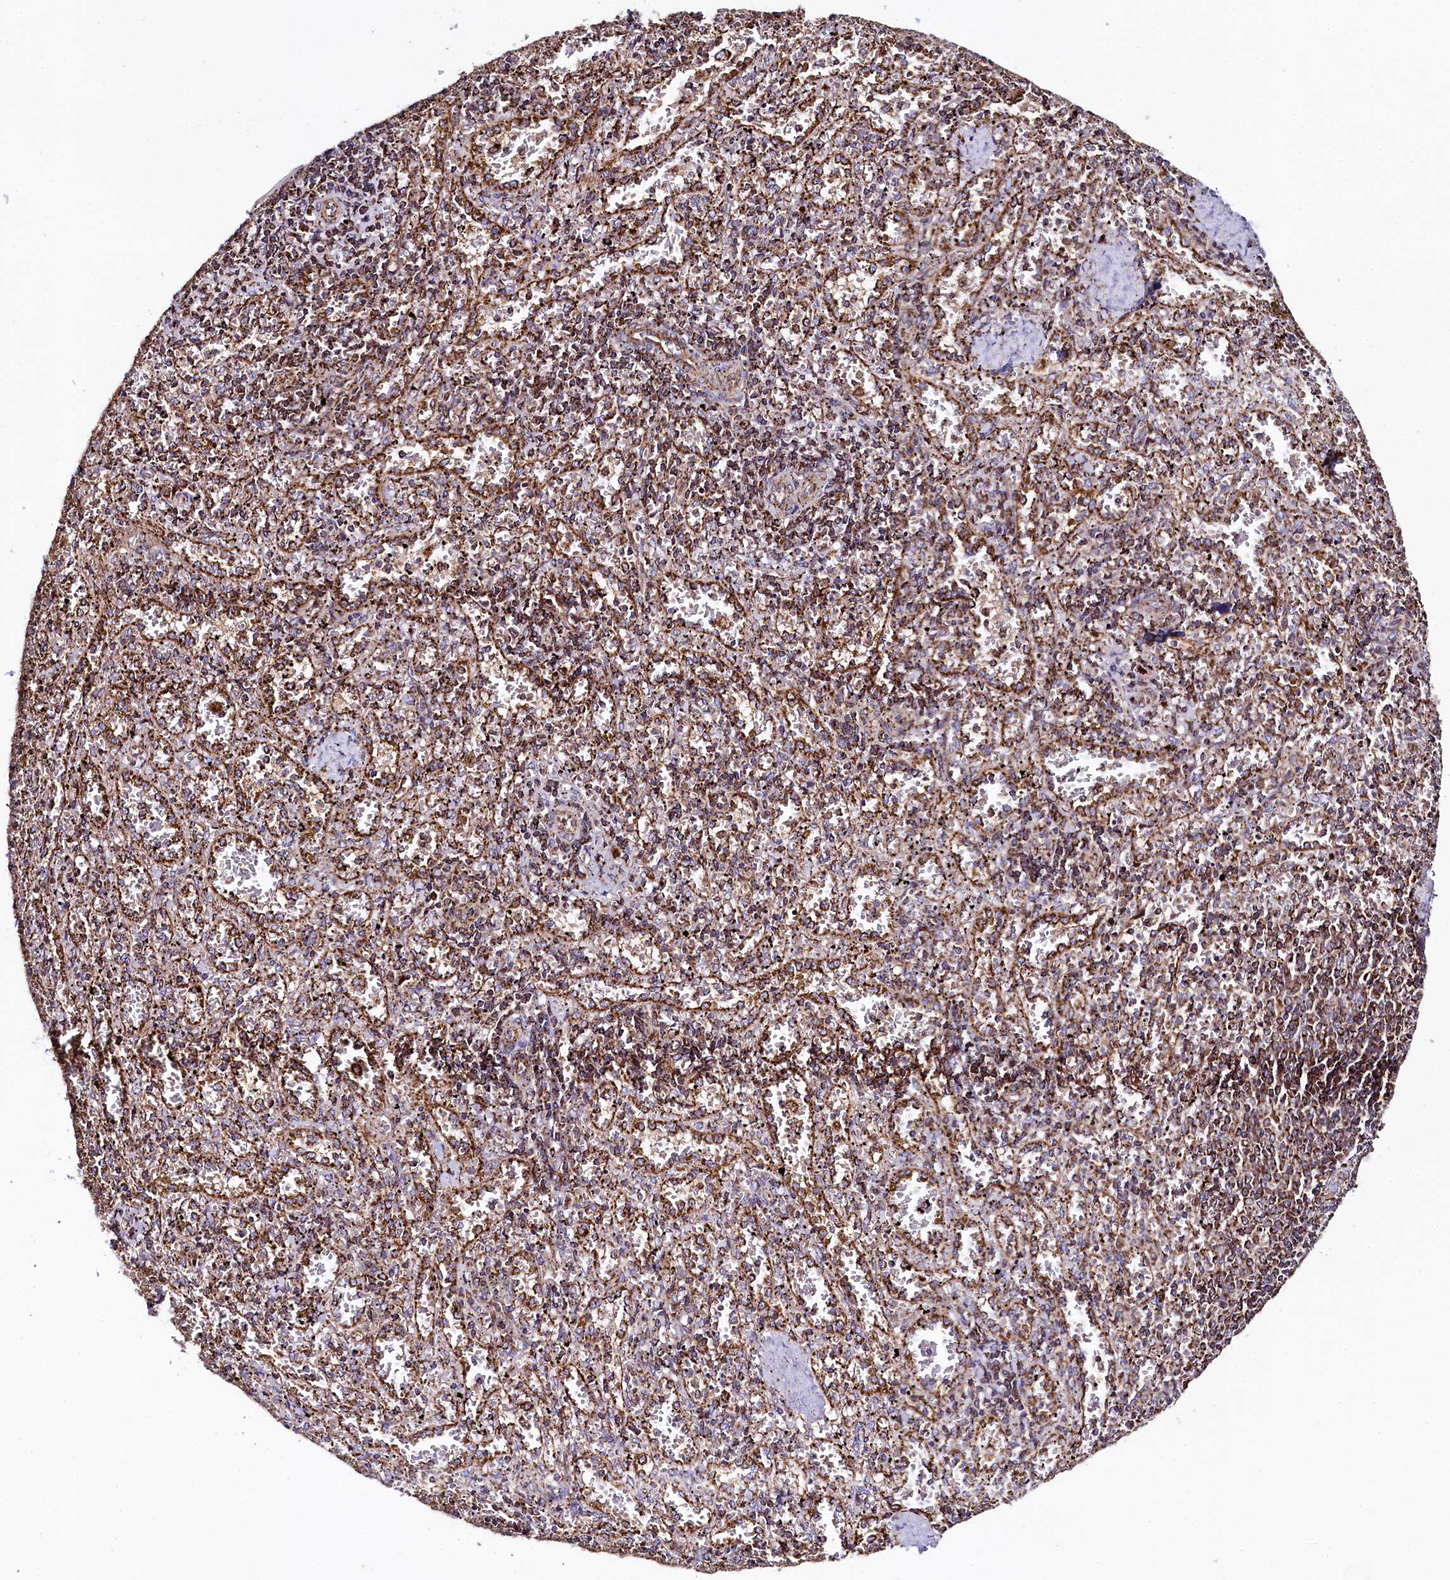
{"staining": {"intensity": "moderate", "quantity": ">75%", "location": "cytoplasmic/membranous"}, "tissue": "spleen", "cell_type": "Cells in red pulp", "image_type": "normal", "snomed": [{"axis": "morphology", "description": "Normal tissue, NOS"}, {"axis": "topography", "description": "Spleen"}], "caption": "DAB (3,3'-diaminobenzidine) immunohistochemical staining of unremarkable human spleen reveals moderate cytoplasmic/membranous protein positivity in about >75% of cells in red pulp. (DAB (3,3'-diaminobenzidine) = brown stain, brightfield microscopy at high magnification).", "gene": "CLYBL", "patient": {"sex": "male", "age": 11}}